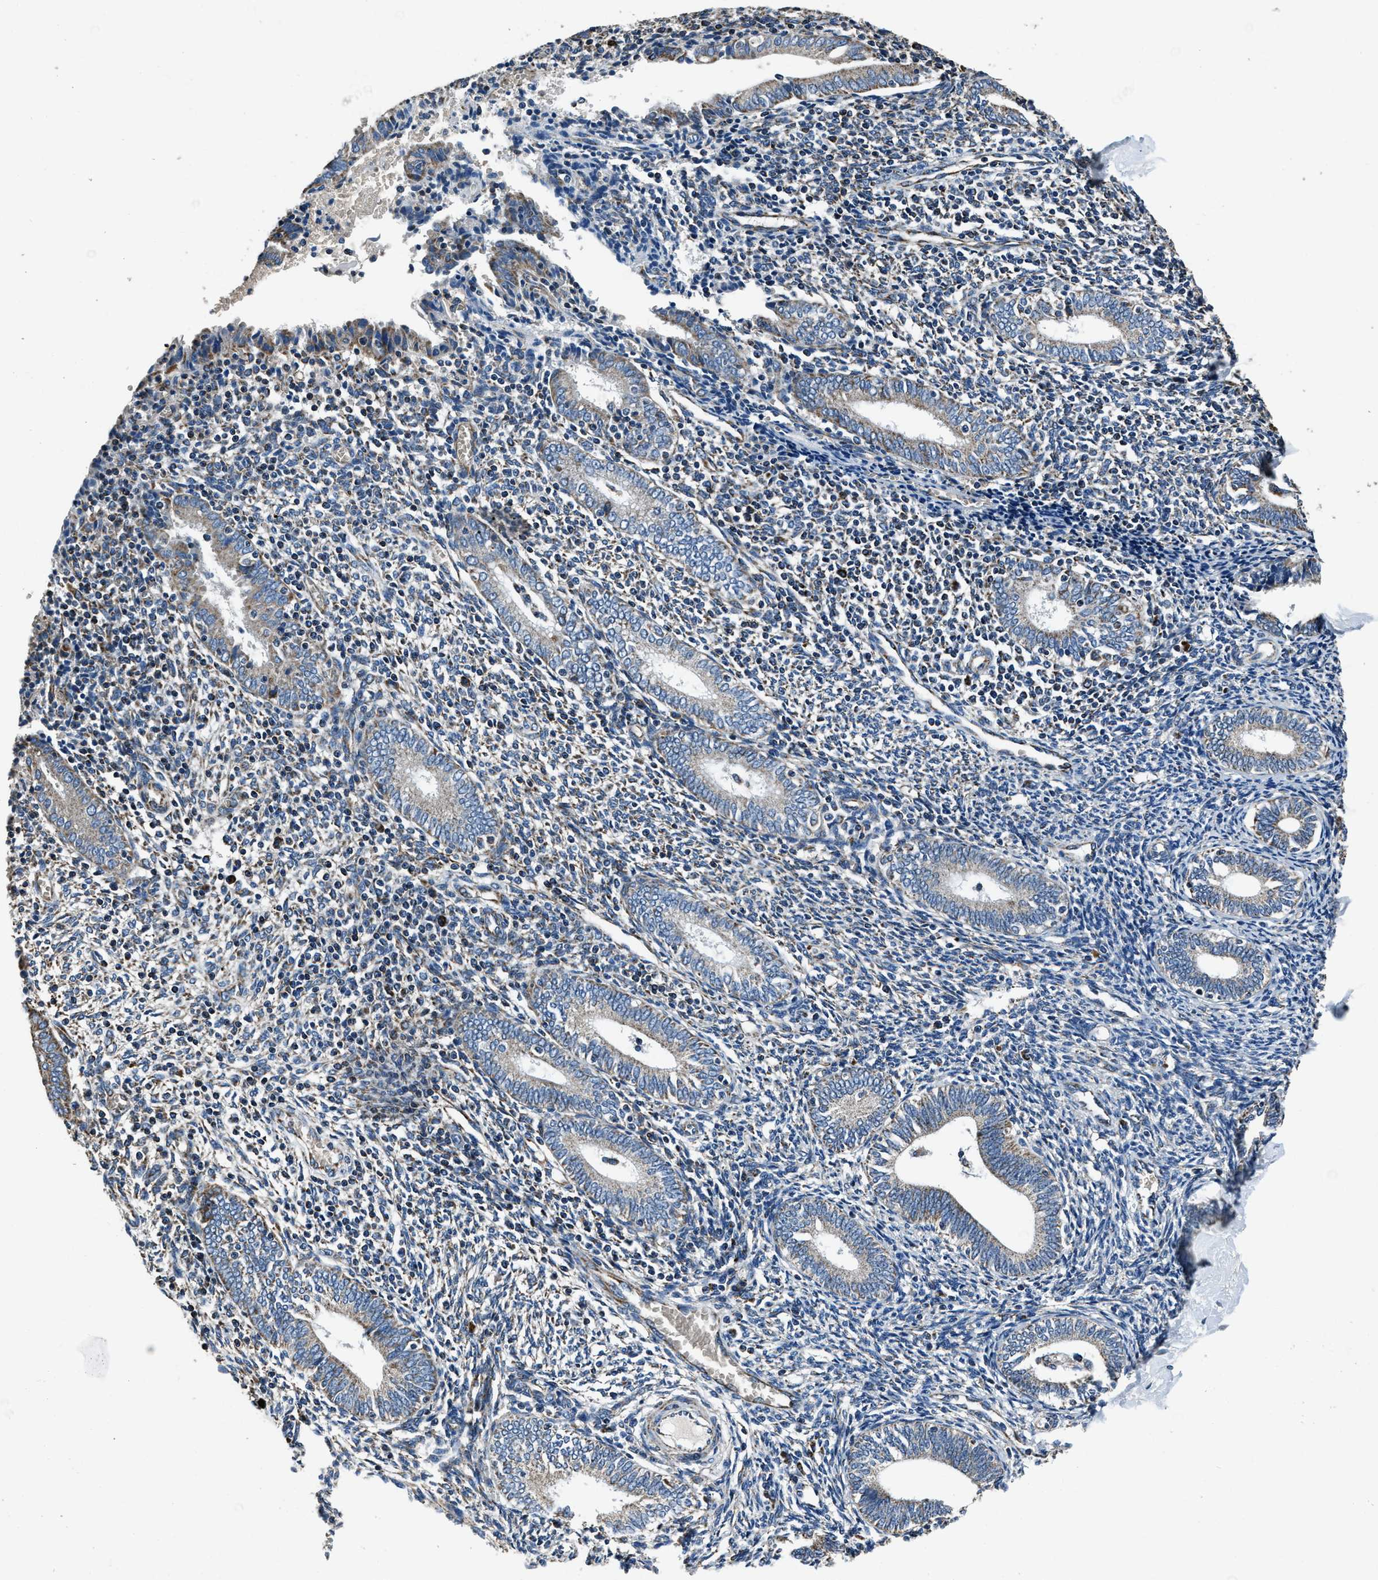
{"staining": {"intensity": "weak", "quantity": "<25%", "location": "cytoplasmic/membranous"}, "tissue": "endometrium", "cell_type": "Cells in endometrial stroma", "image_type": "normal", "snomed": [{"axis": "morphology", "description": "Normal tissue, NOS"}, {"axis": "topography", "description": "Endometrium"}], "caption": "Immunohistochemistry (IHC) micrograph of benign human endometrium stained for a protein (brown), which displays no expression in cells in endometrial stroma.", "gene": "OGDH", "patient": {"sex": "female", "age": 41}}